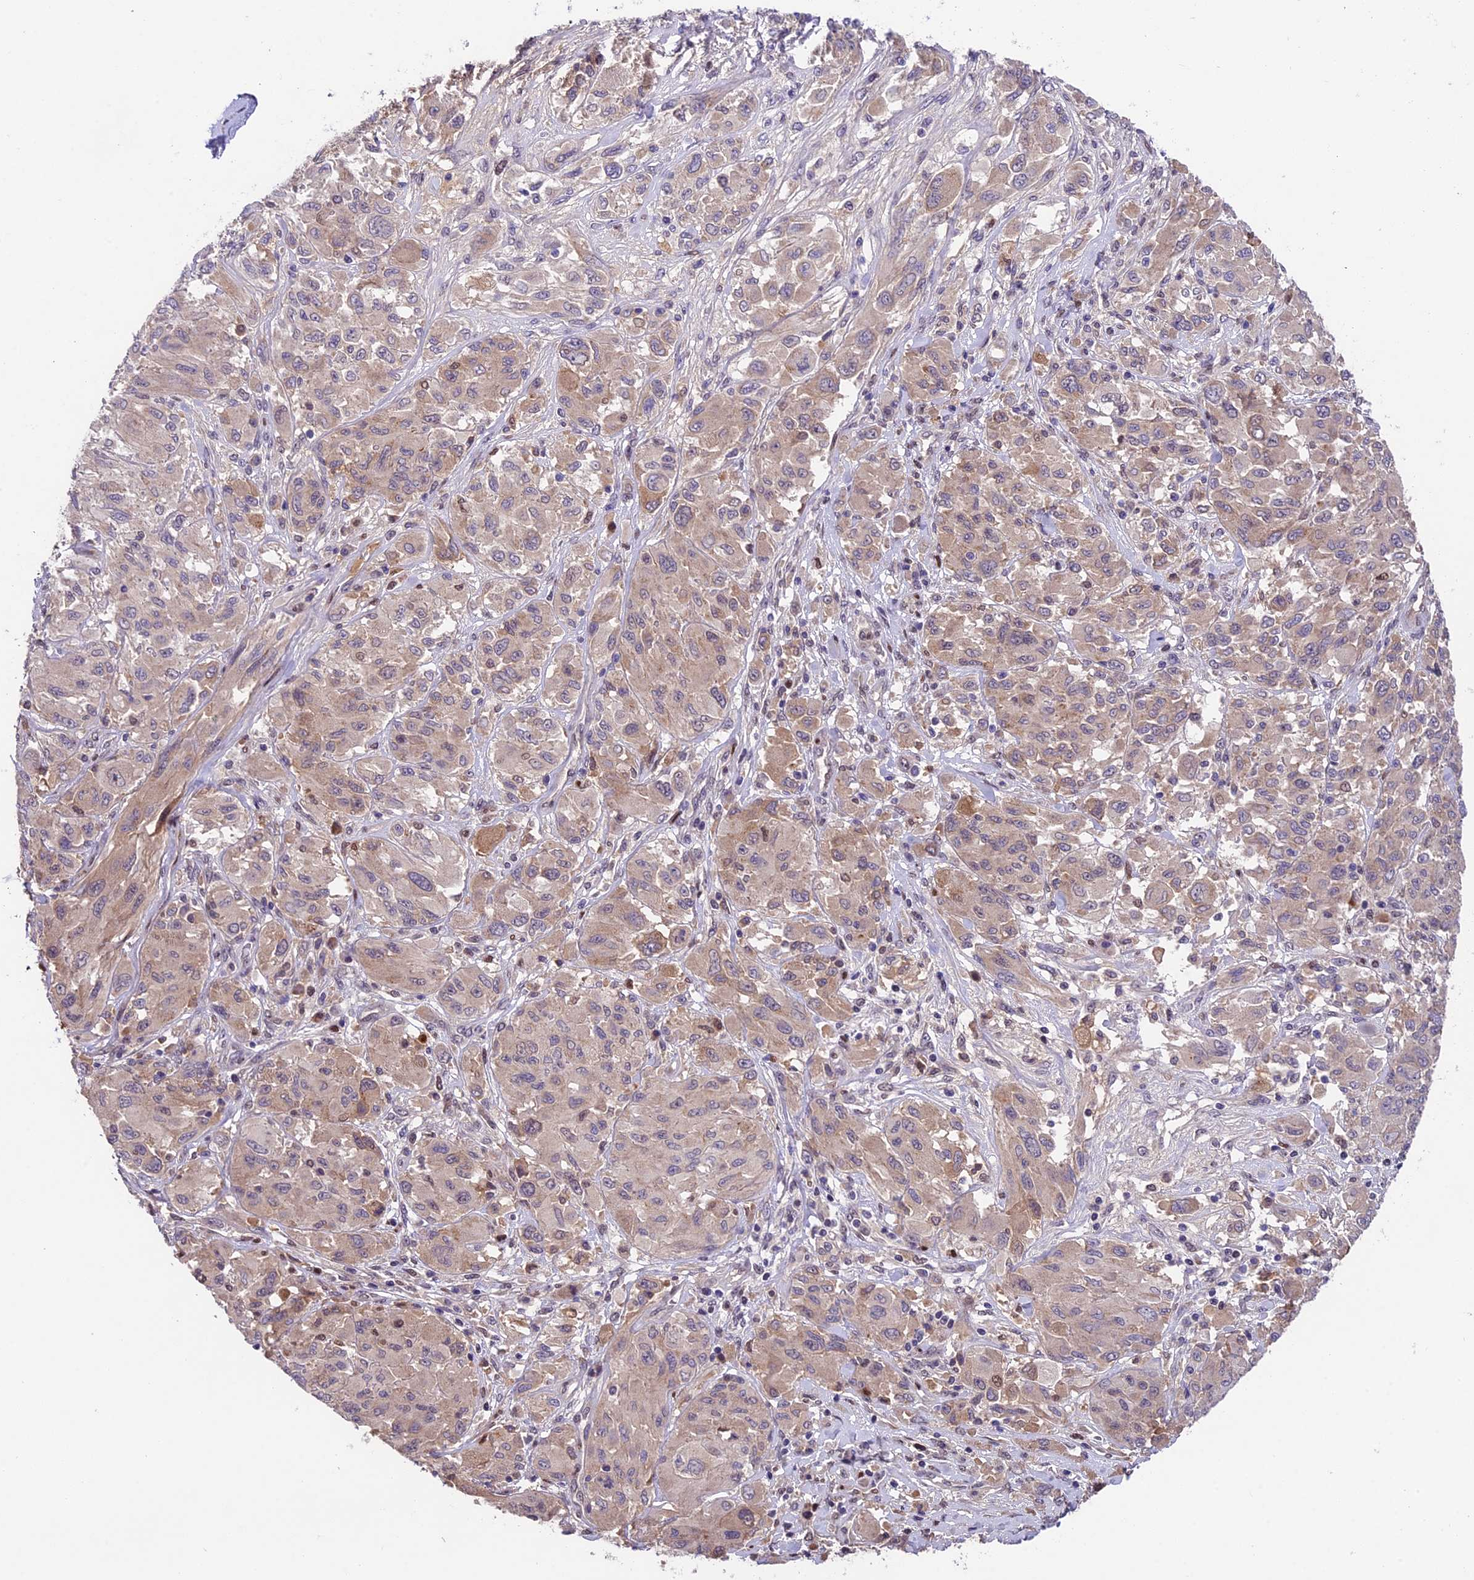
{"staining": {"intensity": "weak", "quantity": ">75%", "location": "cytoplasmic/membranous"}, "tissue": "melanoma", "cell_type": "Tumor cells", "image_type": "cancer", "snomed": [{"axis": "morphology", "description": "Malignant melanoma, NOS"}, {"axis": "topography", "description": "Skin"}], "caption": "Brown immunohistochemical staining in malignant melanoma displays weak cytoplasmic/membranous expression in about >75% of tumor cells.", "gene": "CCSER1", "patient": {"sex": "female", "age": 91}}